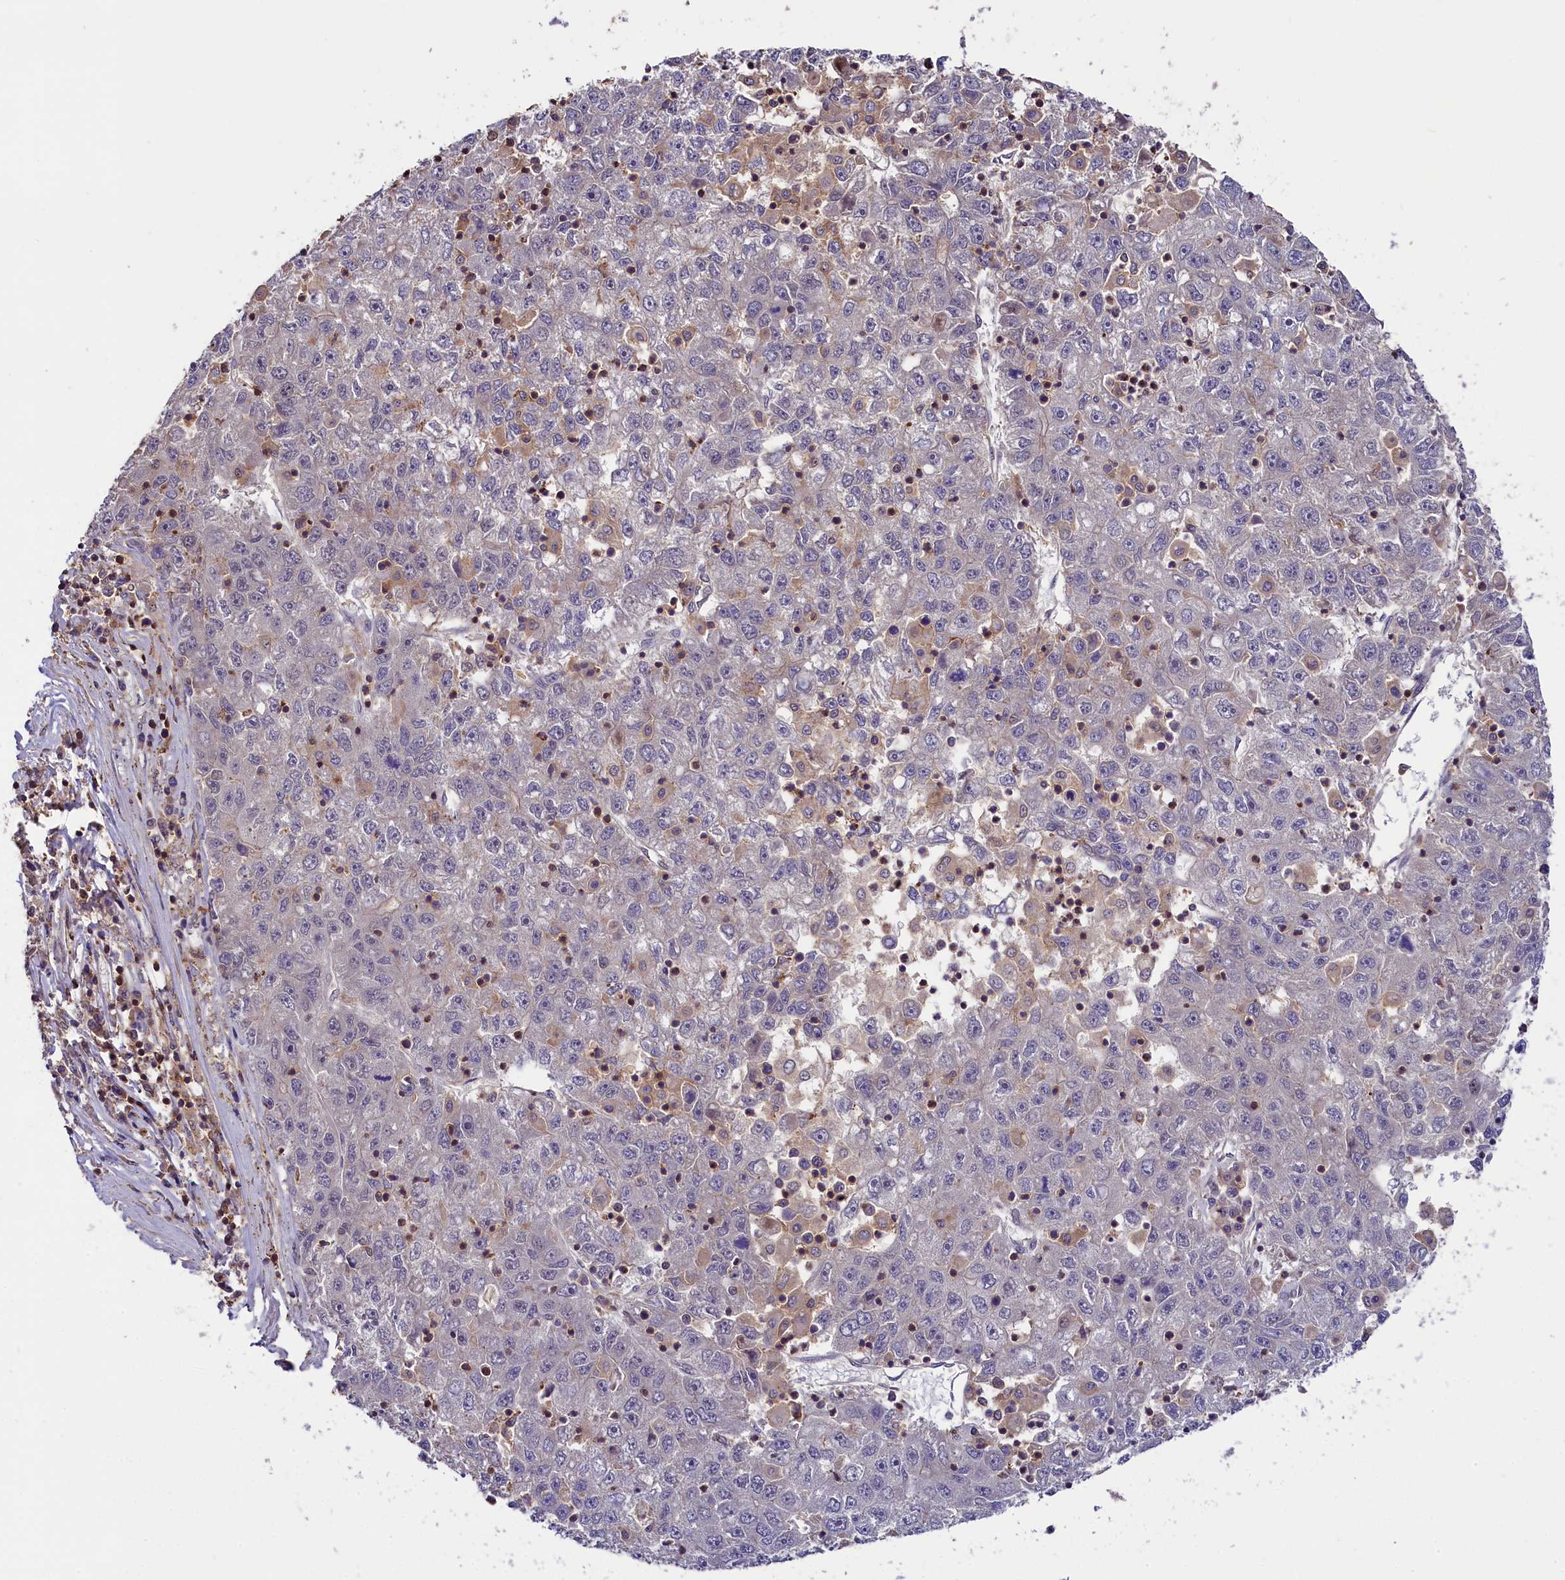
{"staining": {"intensity": "negative", "quantity": "none", "location": "none"}, "tissue": "liver cancer", "cell_type": "Tumor cells", "image_type": "cancer", "snomed": [{"axis": "morphology", "description": "Carcinoma, Hepatocellular, NOS"}, {"axis": "topography", "description": "Liver"}], "caption": "This is an immunohistochemistry (IHC) micrograph of hepatocellular carcinoma (liver). There is no expression in tumor cells.", "gene": "SKIDA1", "patient": {"sex": "male", "age": 49}}